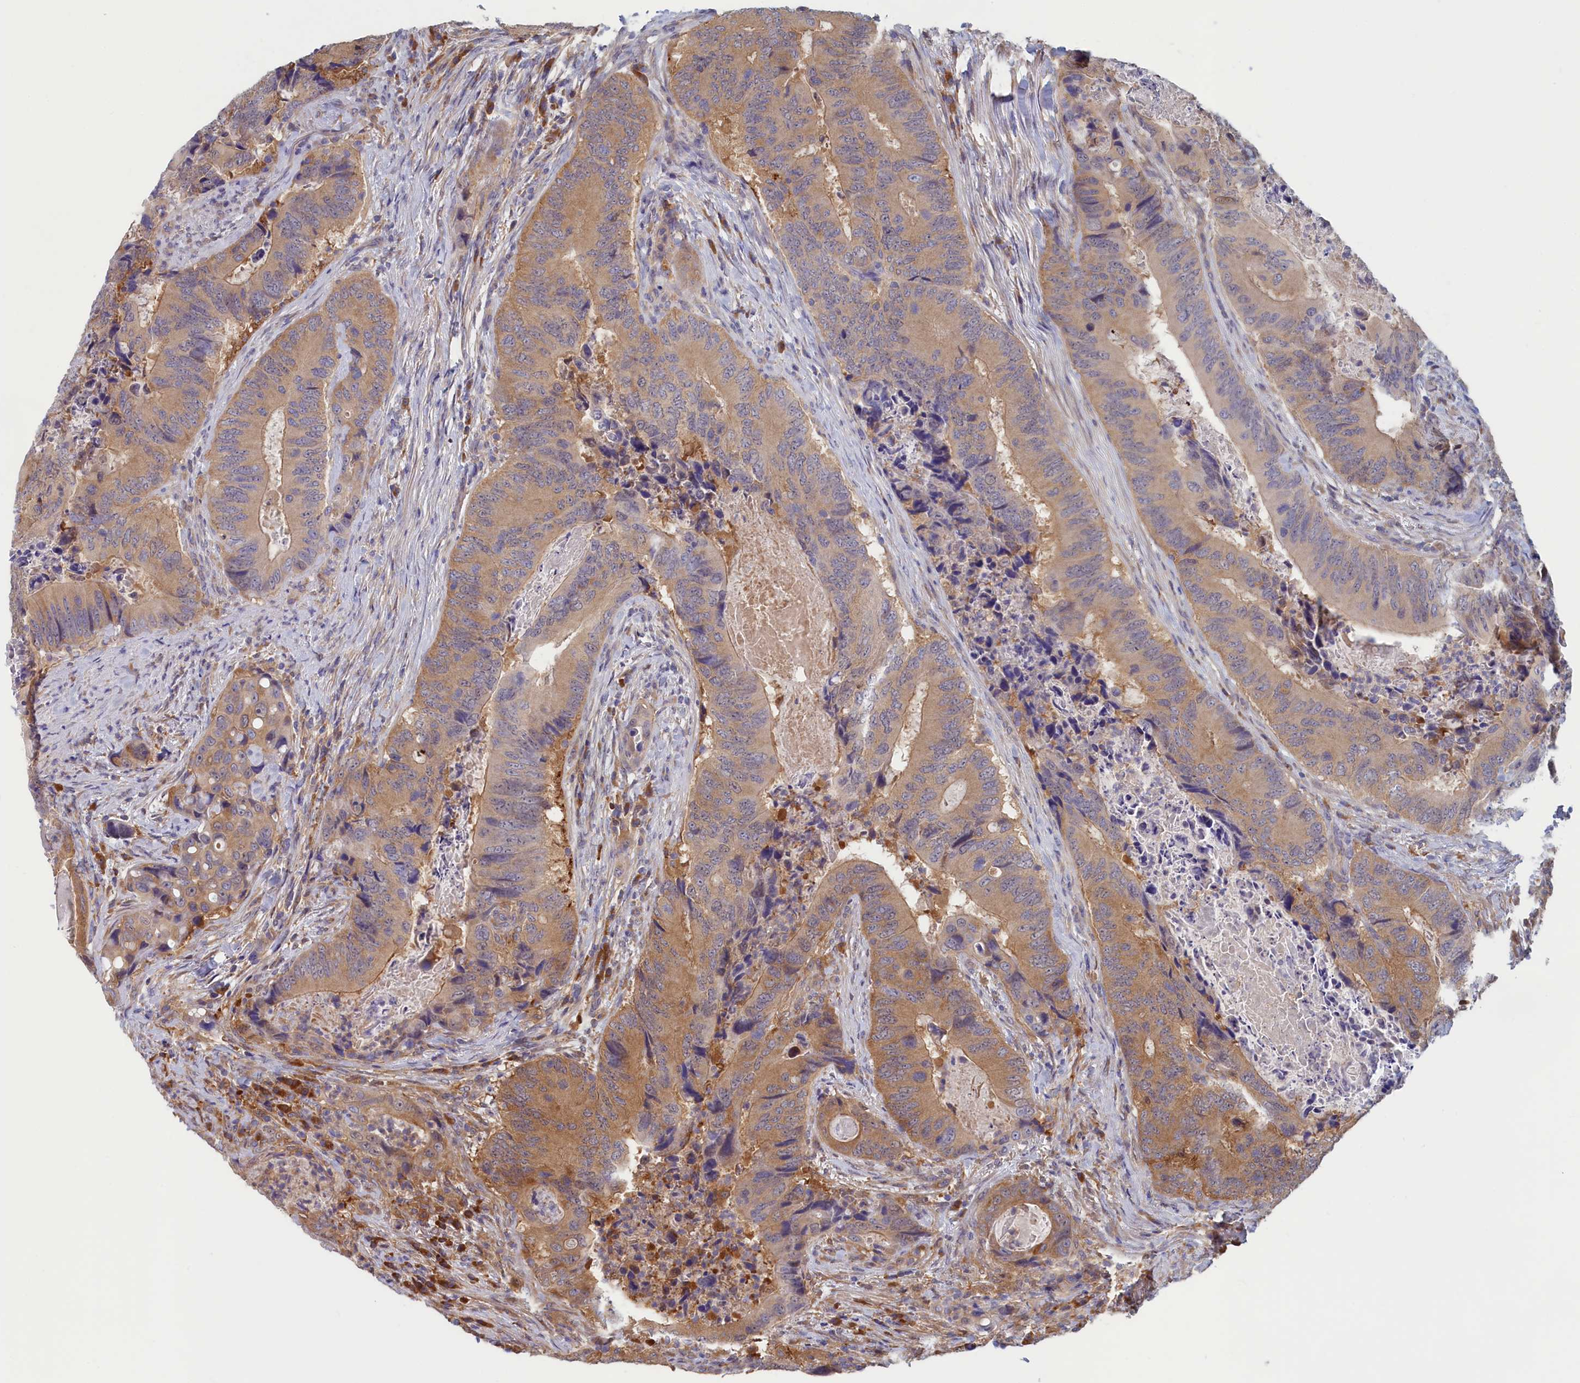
{"staining": {"intensity": "moderate", "quantity": "25%-75%", "location": "cytoplasmic/membranous"}, "tissue": "colorectal cancer", "cell_type": "Tumor cells", "image_type": "cancer", "snomed": [{"axis": "morphology", "description": "Adenocarcinoma, NOS"}, {"axis": "topography", "description": "Colon"}], "caption": "Approximately 25%-75% of tumor cells in human colorectal cancer reveal moderate cytoplasmic/membranous protein staining as visualized by brown immunohistochemical staining.", "gene": "SYNDIG1L", "patient": {"sex": "male", "age": 84}}